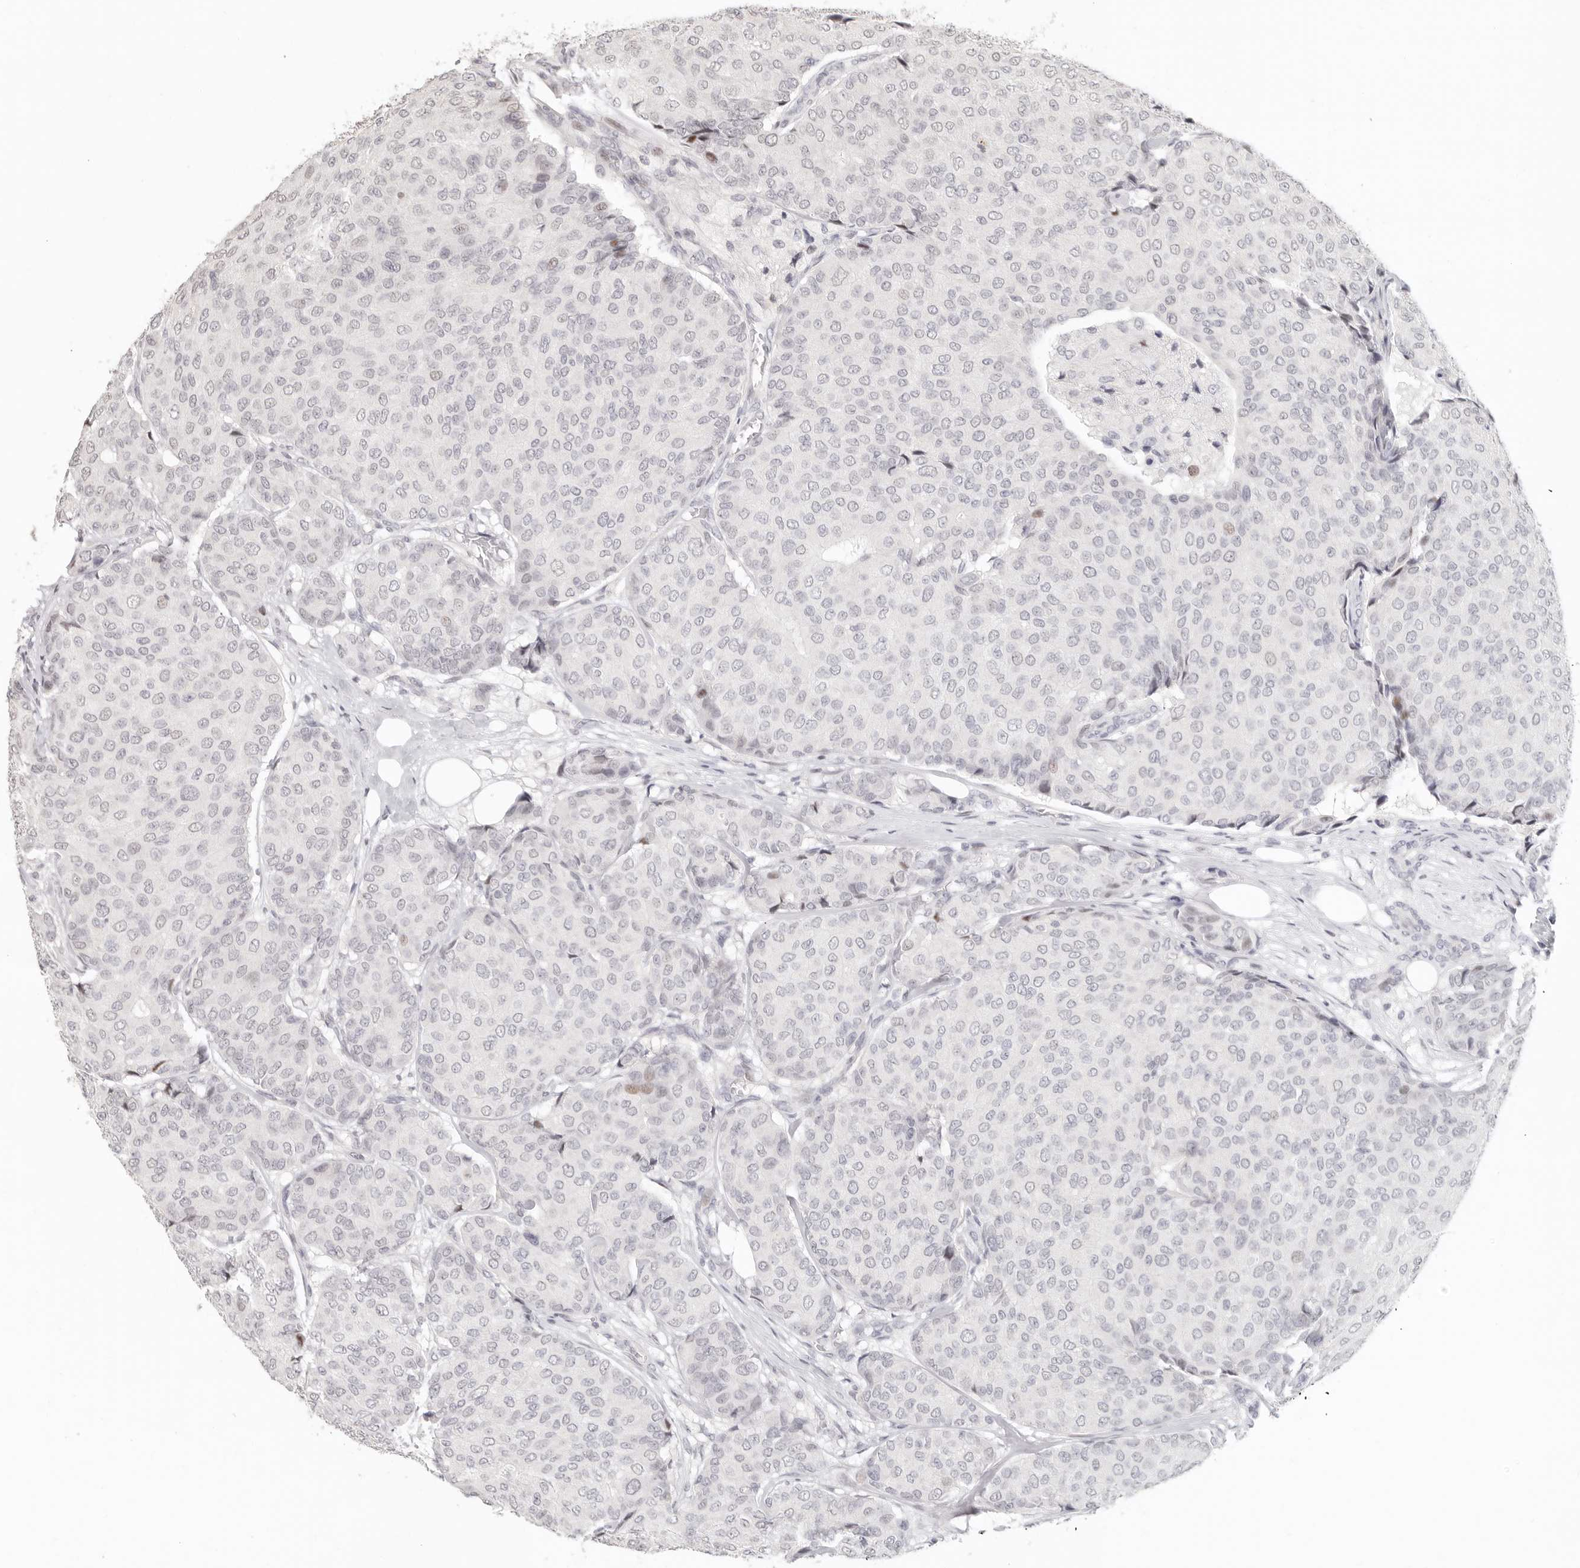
{"staining": {"intensity": "negative", "quantity": "none", "location": "none"}, "tissue": "breast cancer", "cell_type": "Tumor cells", "image_type": "cancer", "snomed": [{"axis": "morphology", "description": "Duct carcinoma"}, {"axis": "topography", "description": "Breast"}], "caption": "Breast cancer (infiltrating ductal carcinoma) was stained to show a protein in brown. There is no significant staining in tumor cells. (Immunohistochemistry (ihc), brightfield microscopy, high magnification).", "gene": "GPBP1L1", "patient": {"sex": "female", "age": 75}}